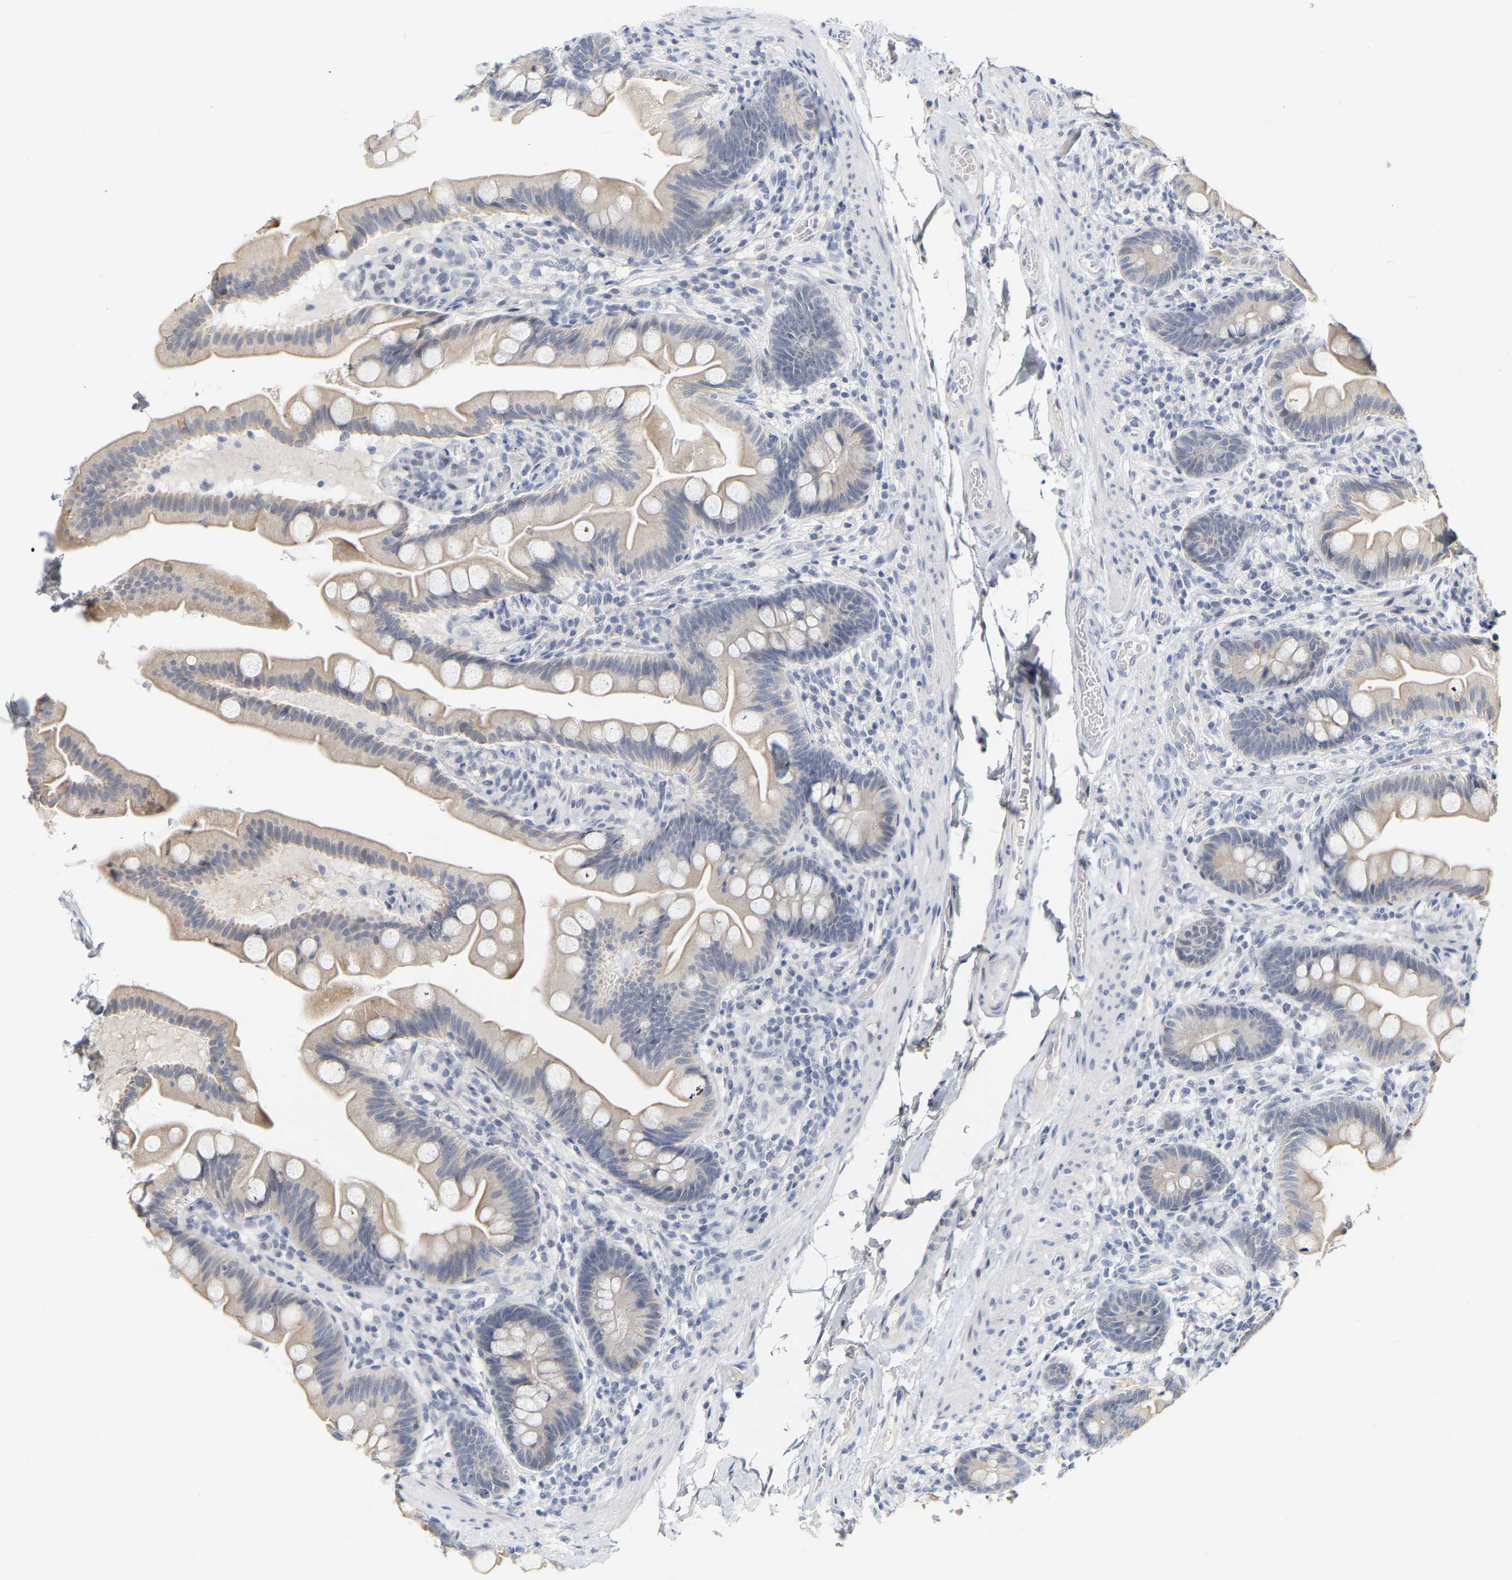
{"staining": {"intensity": "moderate", "quantity": "<25%", "location": "cytoplasmic/membranous"}, "tissue": "small intestine", "cell_type": "Glandular cells", "image_type": "normal", "snomed": [{"axis": "morphology", "description": "Normal tissue, NOS"}, {"axis": "topography", "description": "Small intestine"}], "caption": "A brown stain highlights moderate cytoplasmic/membranous positivity of a protein in glandular cells of unremarkable small intestine. (brown staining indicates protein expression, while blue staining denotes nuclei).", "gene": "KRT76", "patient": {"sex": "female", "age": 56}}